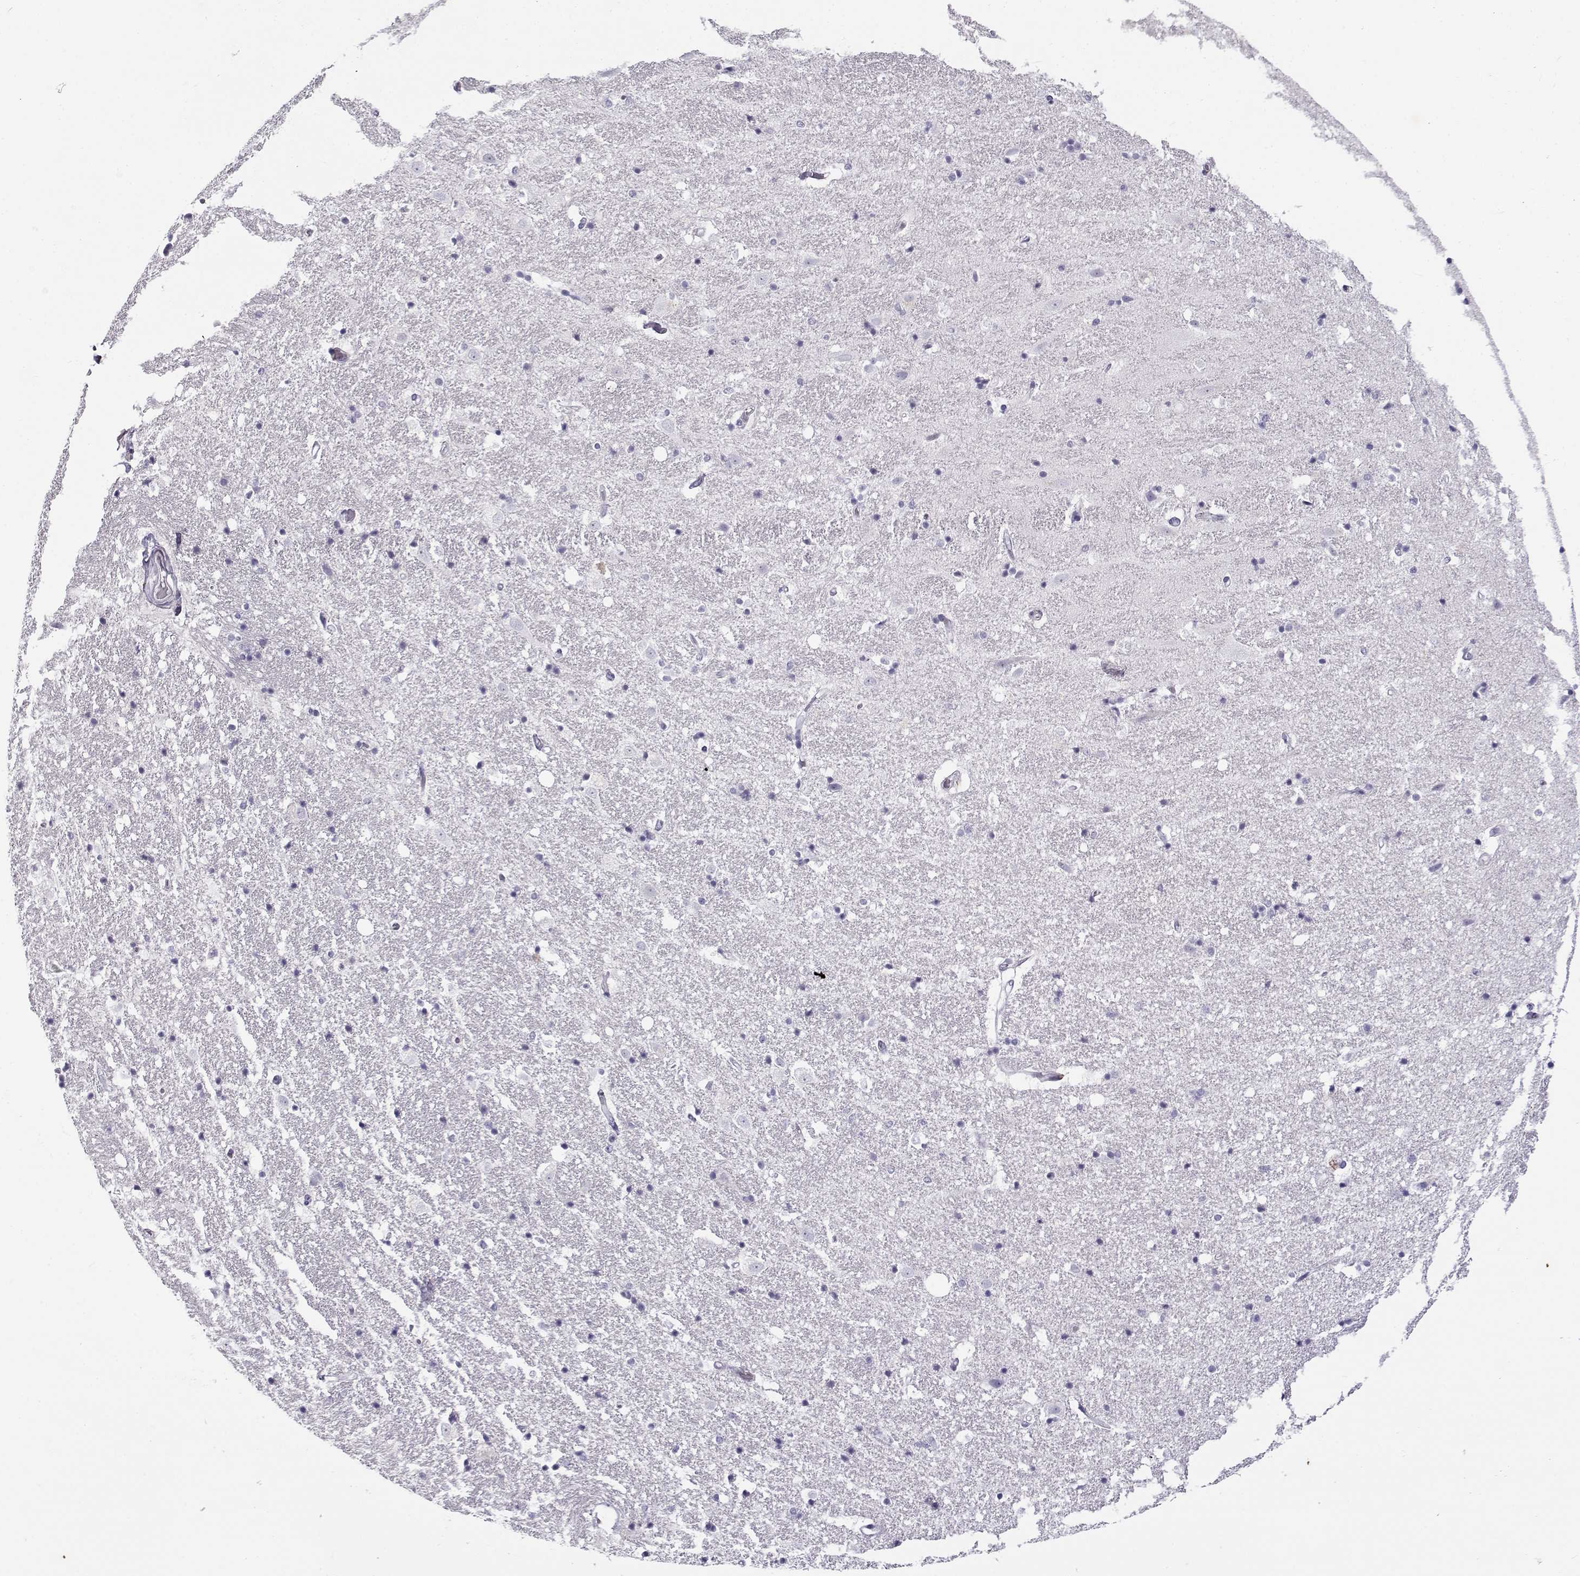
{"staining": {"intensity": "negative", "quantity": "none", "location": "none"}, "tissue": "hippocampus", "cell_type": "Glial cells", "image_type": "normal", "snomed": [{"axis": "morphology", "description": "Normal tissue, NOS"}, {"axis": "topography", "description": "Hippocampus"}], "caption": "The image shows no significant expression in glial cells of hippocampus.", "gene": "GTSF1L", "patient": {"sex": "male", "age": 49}}